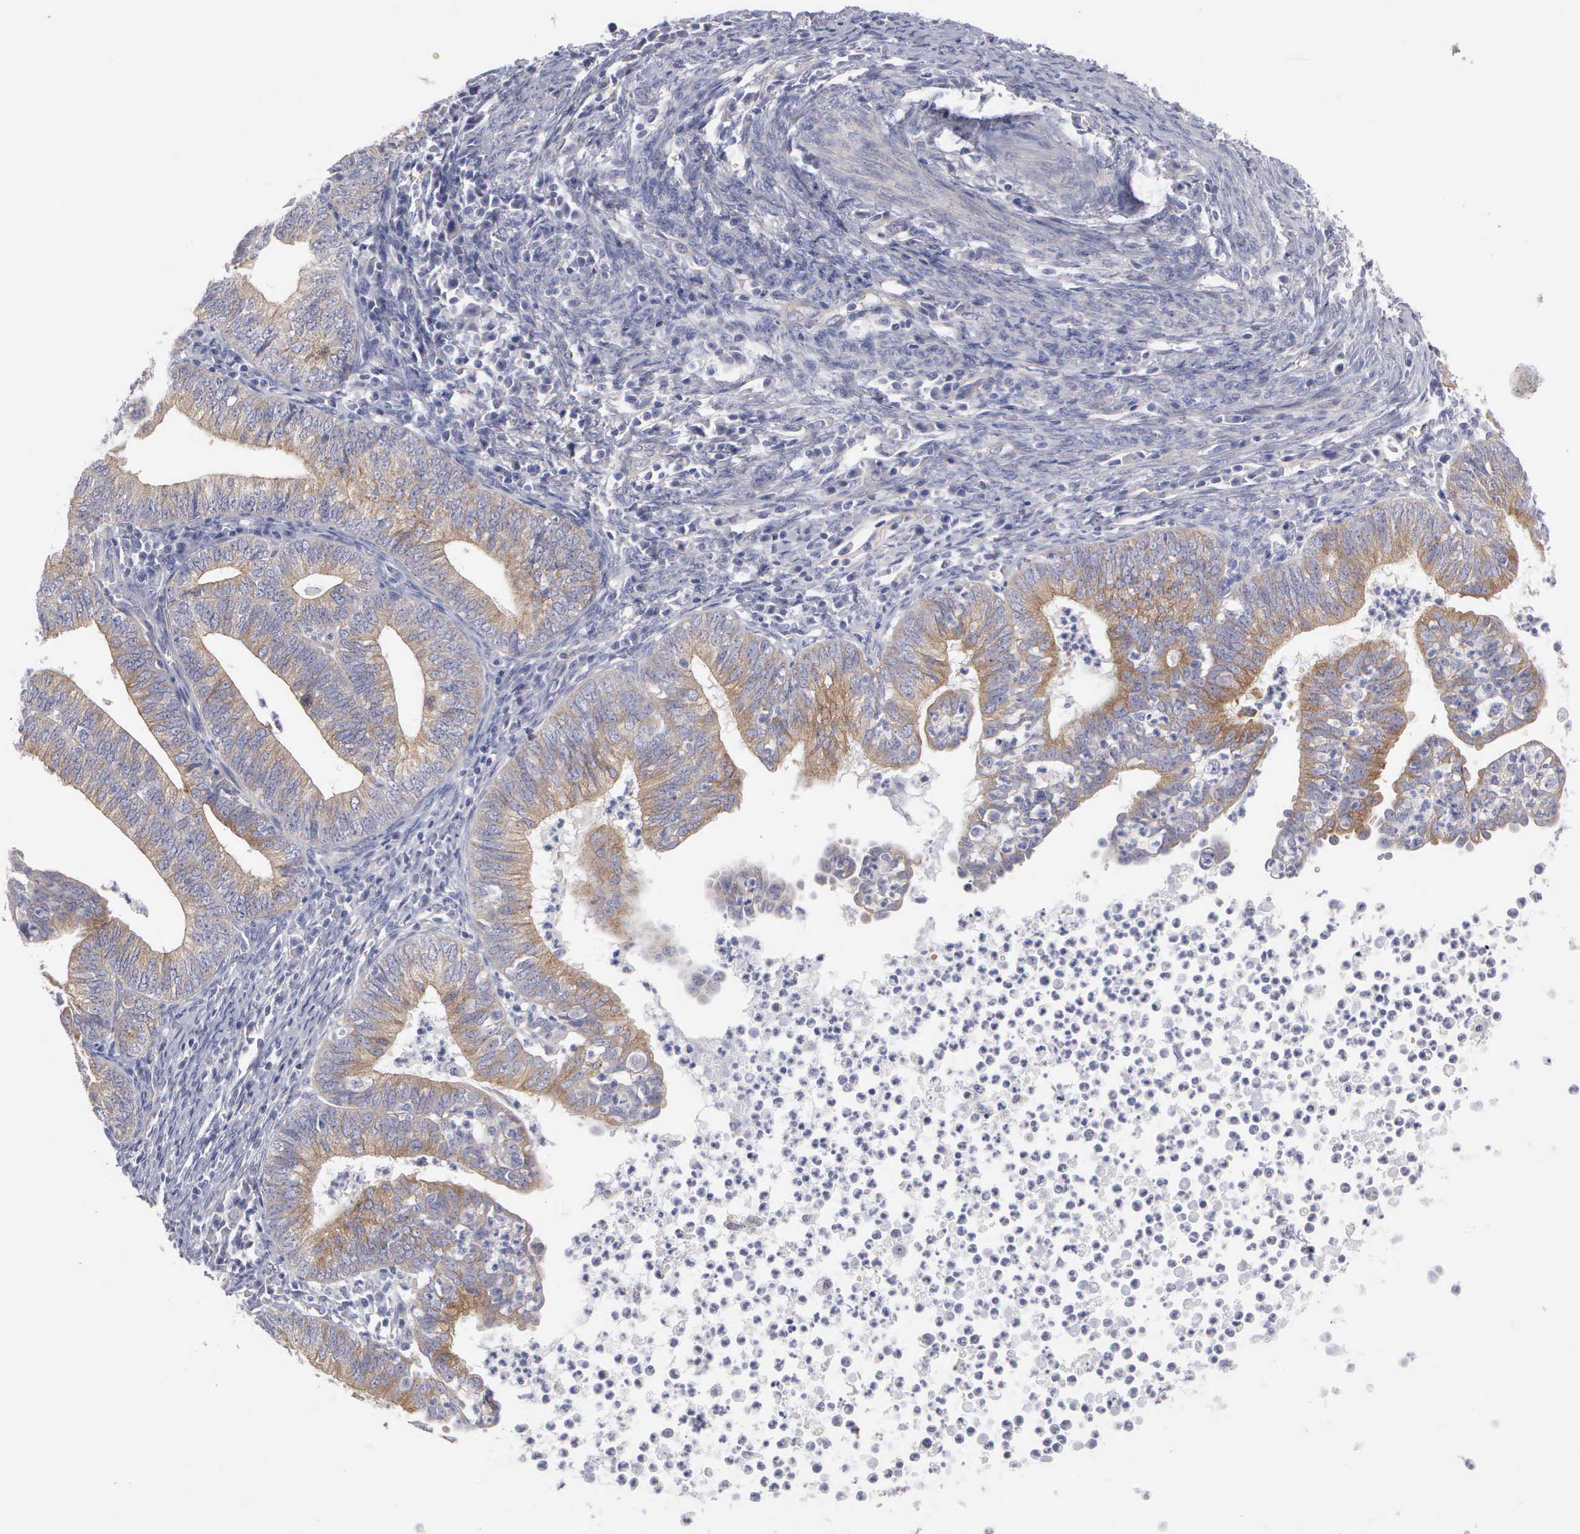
{"staining": {"intensity": "moderate", "quantity": ">75%", "location": "cytoplasmic/membranous"}, "tissue": "endometrial cancer", "cell_type": "Tumor cells", "image_type": "cancer", "snomed": [{"axis": "morphology", "description": "Adenocarcinoma, NOS"}, {"axis": "topography", "description": "Endometrium"}], "caption": "An immunohistochemistry photomicrograph of tumor tissue is shown. Protein staining in brown shows moderate cytoplasmic/membranous positivity in endometrial cancer (adenocarcinoma) within tumor cells.", "gene": "CEP170B", "patient": {"sex": "female", "age": 66}}